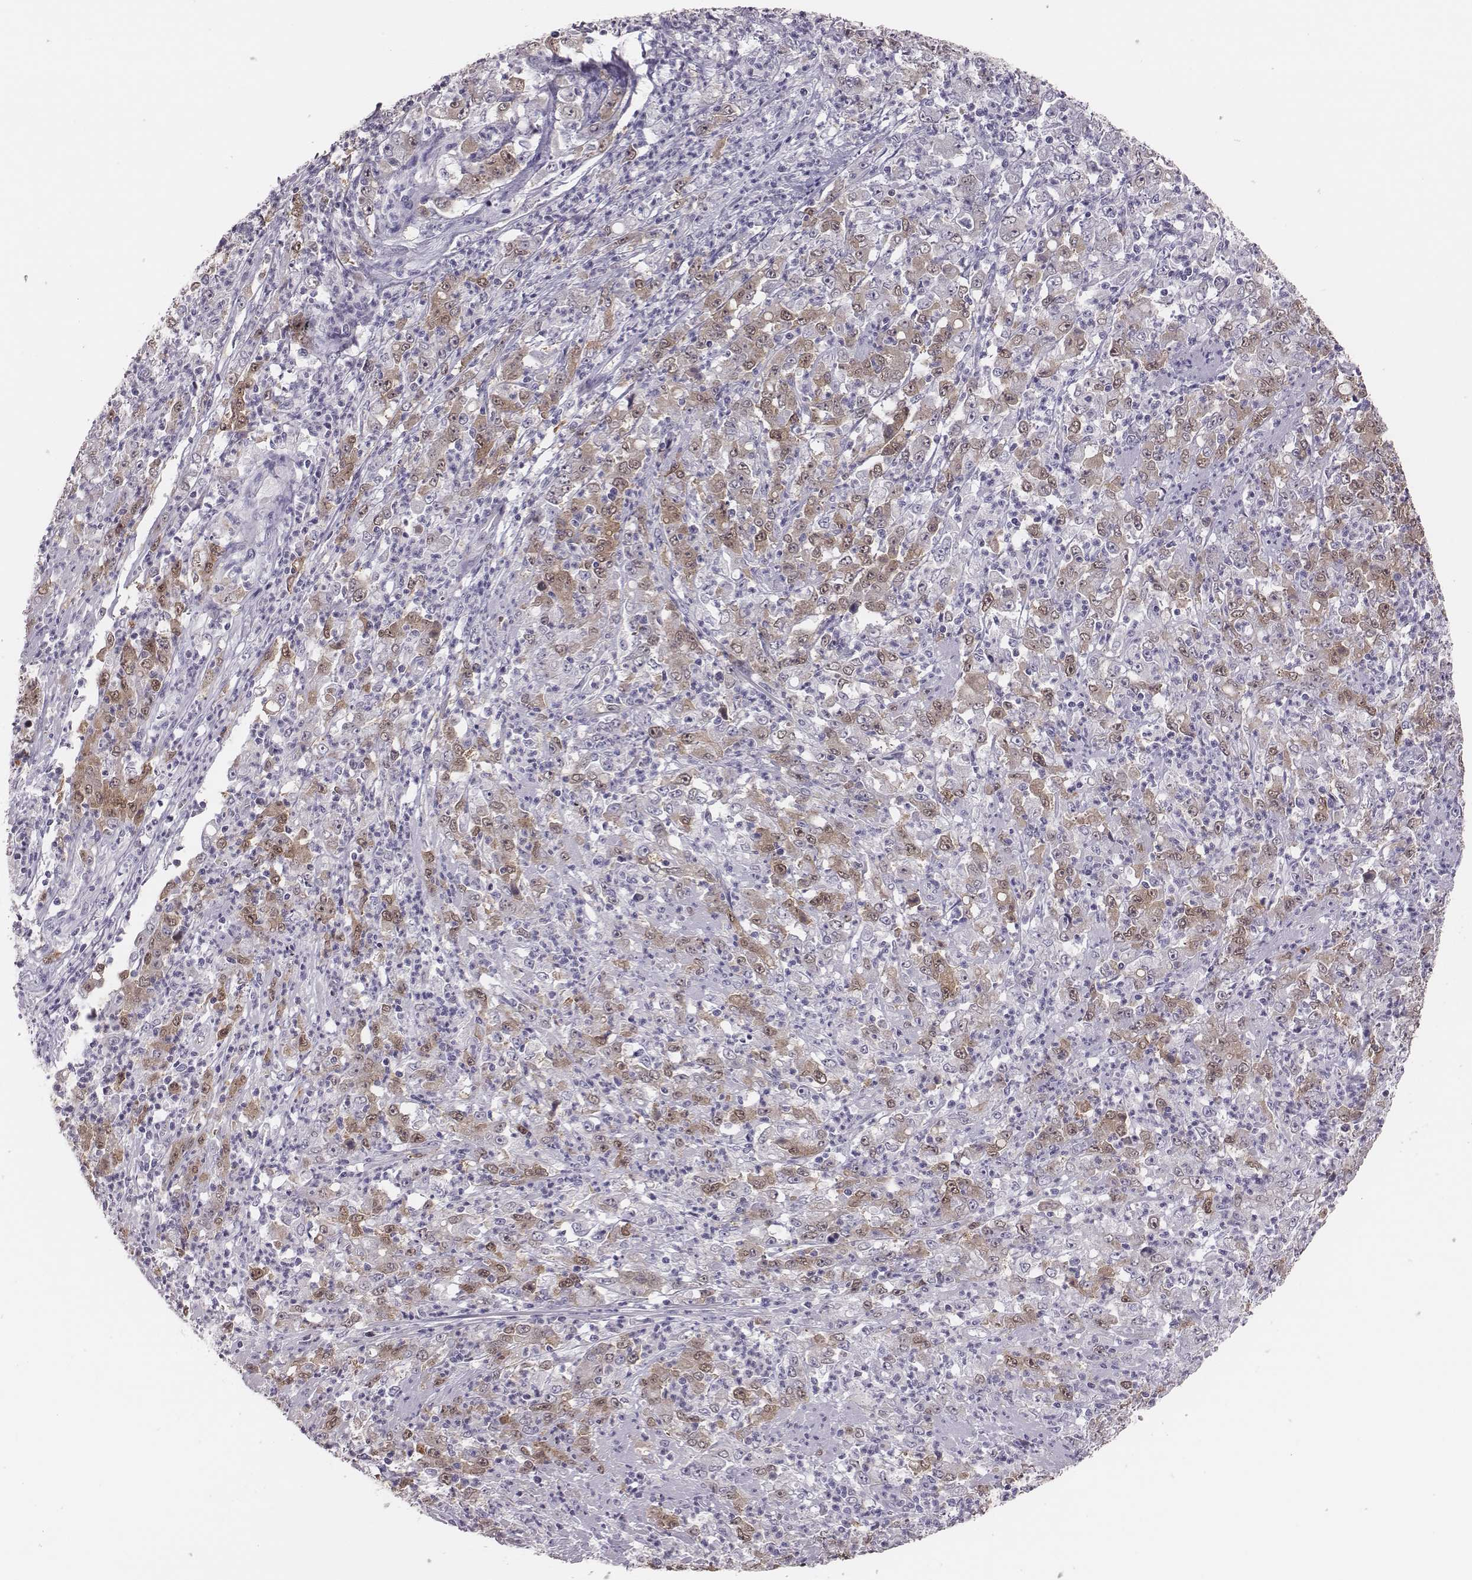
{"staining": {"intensity": "moderate", "quantity": "<25%", "location": "cytoplasmic/membranous,nuclear"}, "tissue": "stomach cancer", "cell_type": "Tumor cells", "image_type": "cancer", "snomed": [{"axis": "morphology", "description": "Adenocarcinoma, NOS"}, {"axis": "topography", "description": "Stomach, lower"}], "caption": "High-power microscopy captured an immunohistochemistry (IHC) histopathology image of stomach adenocarcinoma, revealing moderate cytoplasmic/membranous and nuclear positivity in approximately <25% of tumor cells.", "gene": "PBK", "patient": {"sex": "female", "age": 71}}